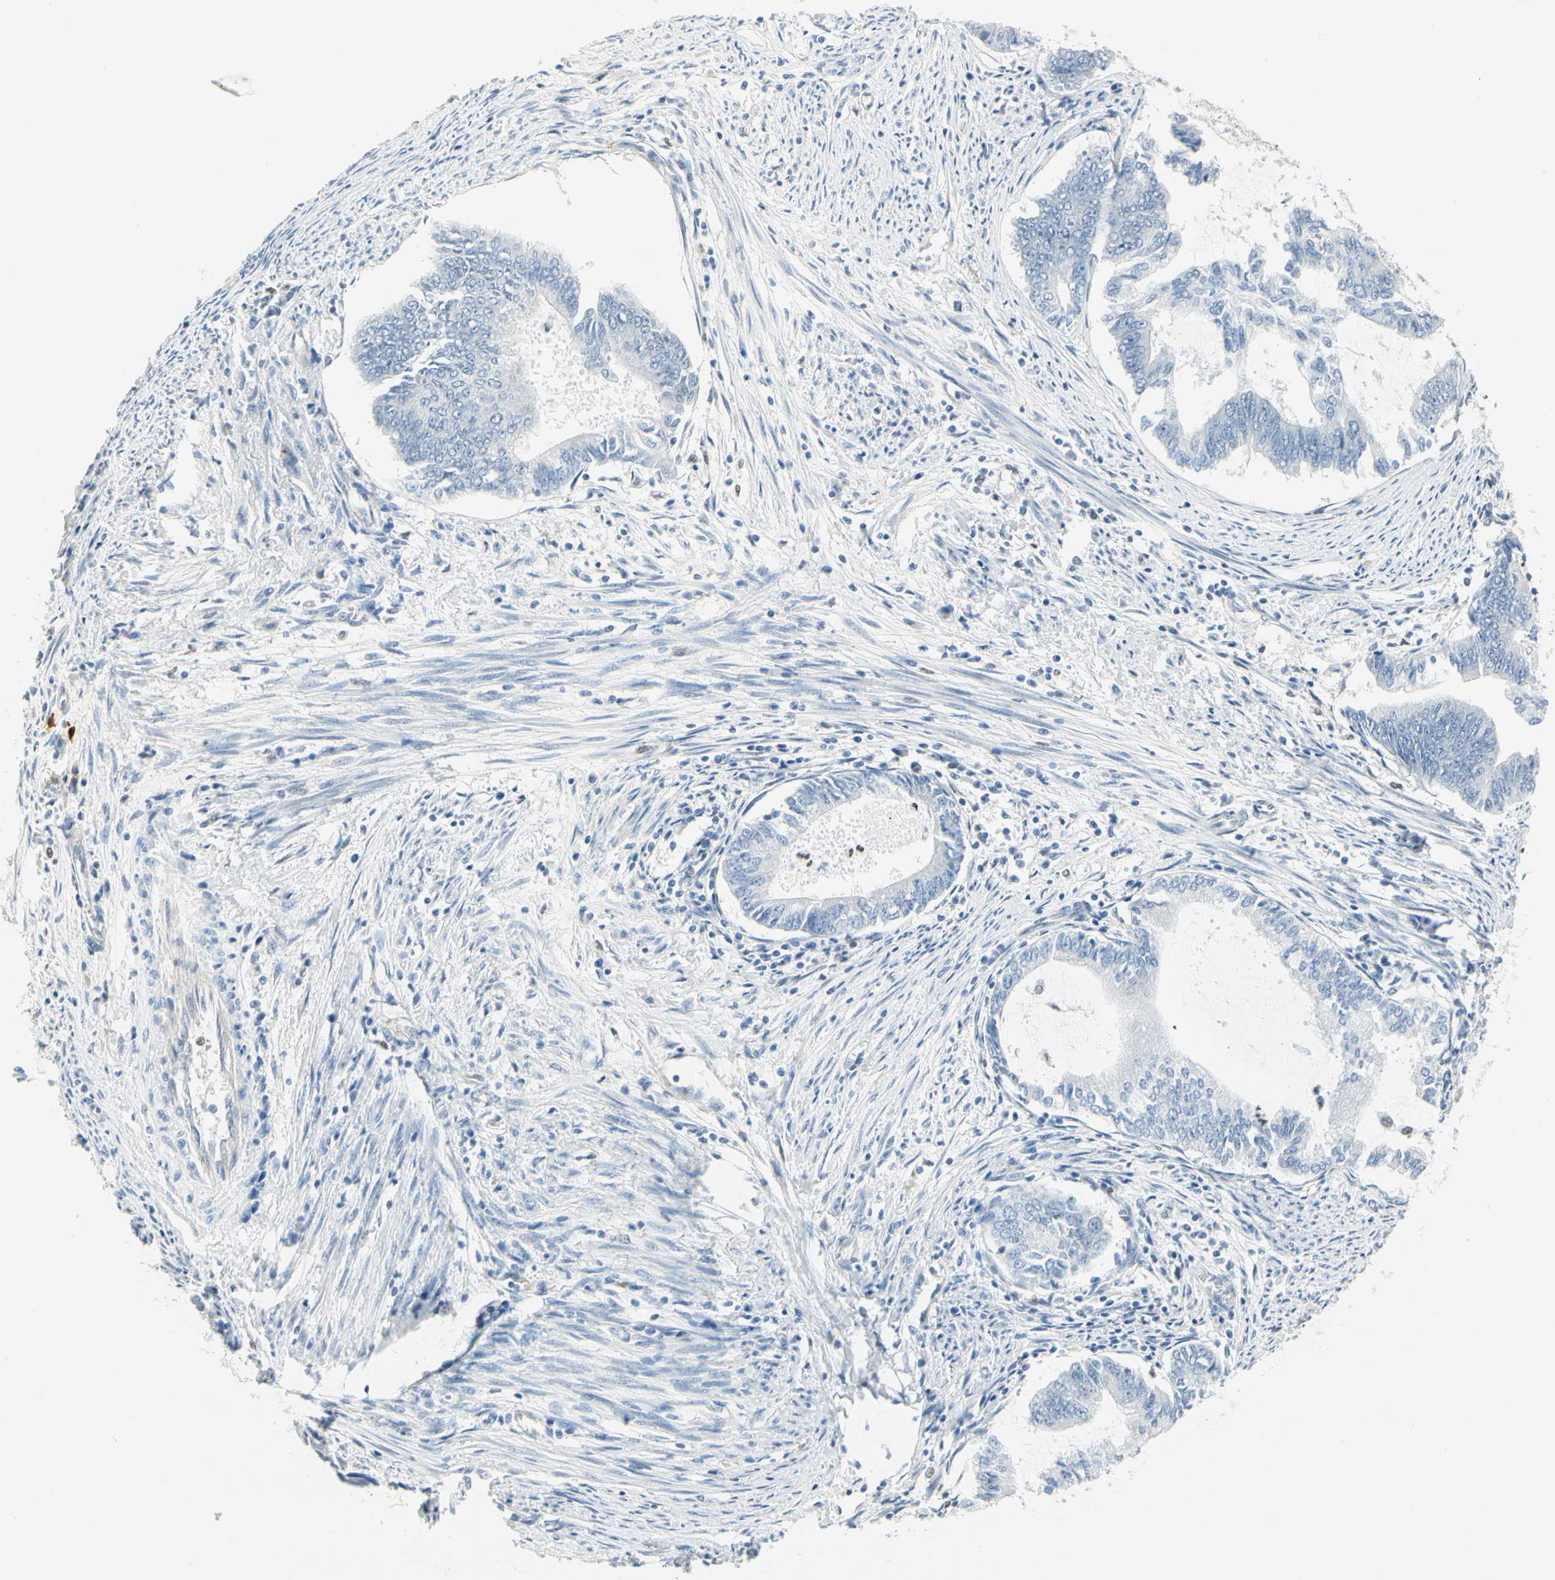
{"staining": {"intensity": "negative", "quantity": "none", "location": "none"}, "tissue": "endometrial cancer", "cell_type": "Tumor cells", "image_type": "cancer", "snomed": [{"axis": "morphology", "description": "Adenocarcinoma, NOS"}, {"axis": "topography", "description": "Endometrium"}], "caption": "Immunohistochemistry (IHC) photomicrograph of neoplastic tissue: adenocarcinoma (endometrial) stained with DAB reveals no significant protein positivity in tumor cells.", "gene": "MLLT10", "patient": {"sex": "female", "age": 86}}